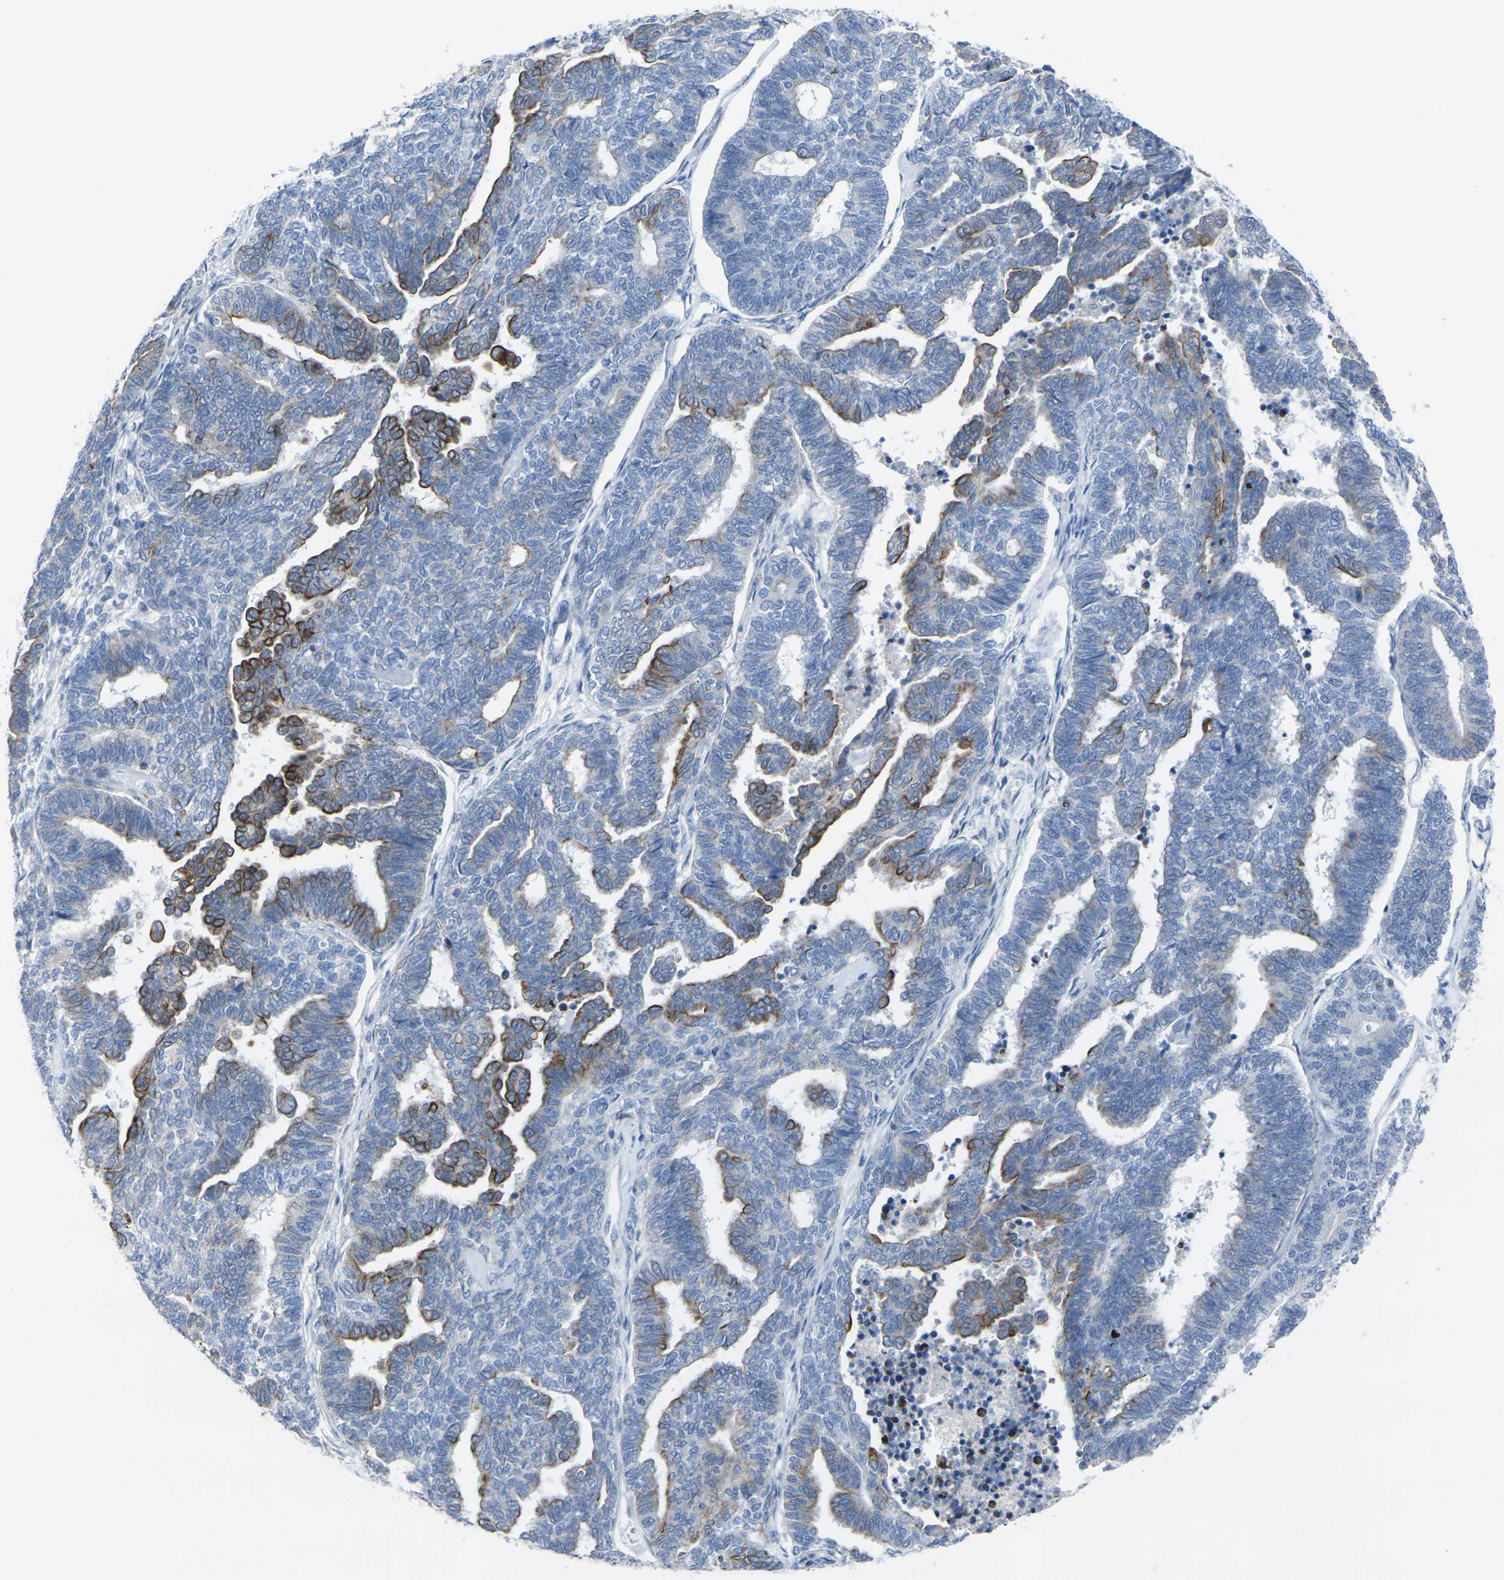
{"staining": {"intensity": "strong", "quantity": "<25%", "location": "cytoplasmic/membranous"}, "tissue": "endometrial cancer", "cell_type": "Tumor cells", "image_type": "cancer", "snomed": [{"axis": "morphology", "description": "Adenocarcinoma, NOS"}, {"axis": "topography", "description": "Endometrium"}], "caption": "This image exhibits immunohistochemistry (IHC) staining of human adenocarcinoma (endometrial), with medium strong cytoplasmic/membranous staining in about <25% of tumor cells.", "gene": "ANKRD46", "patient": {"sex": "female", "age": 70}}